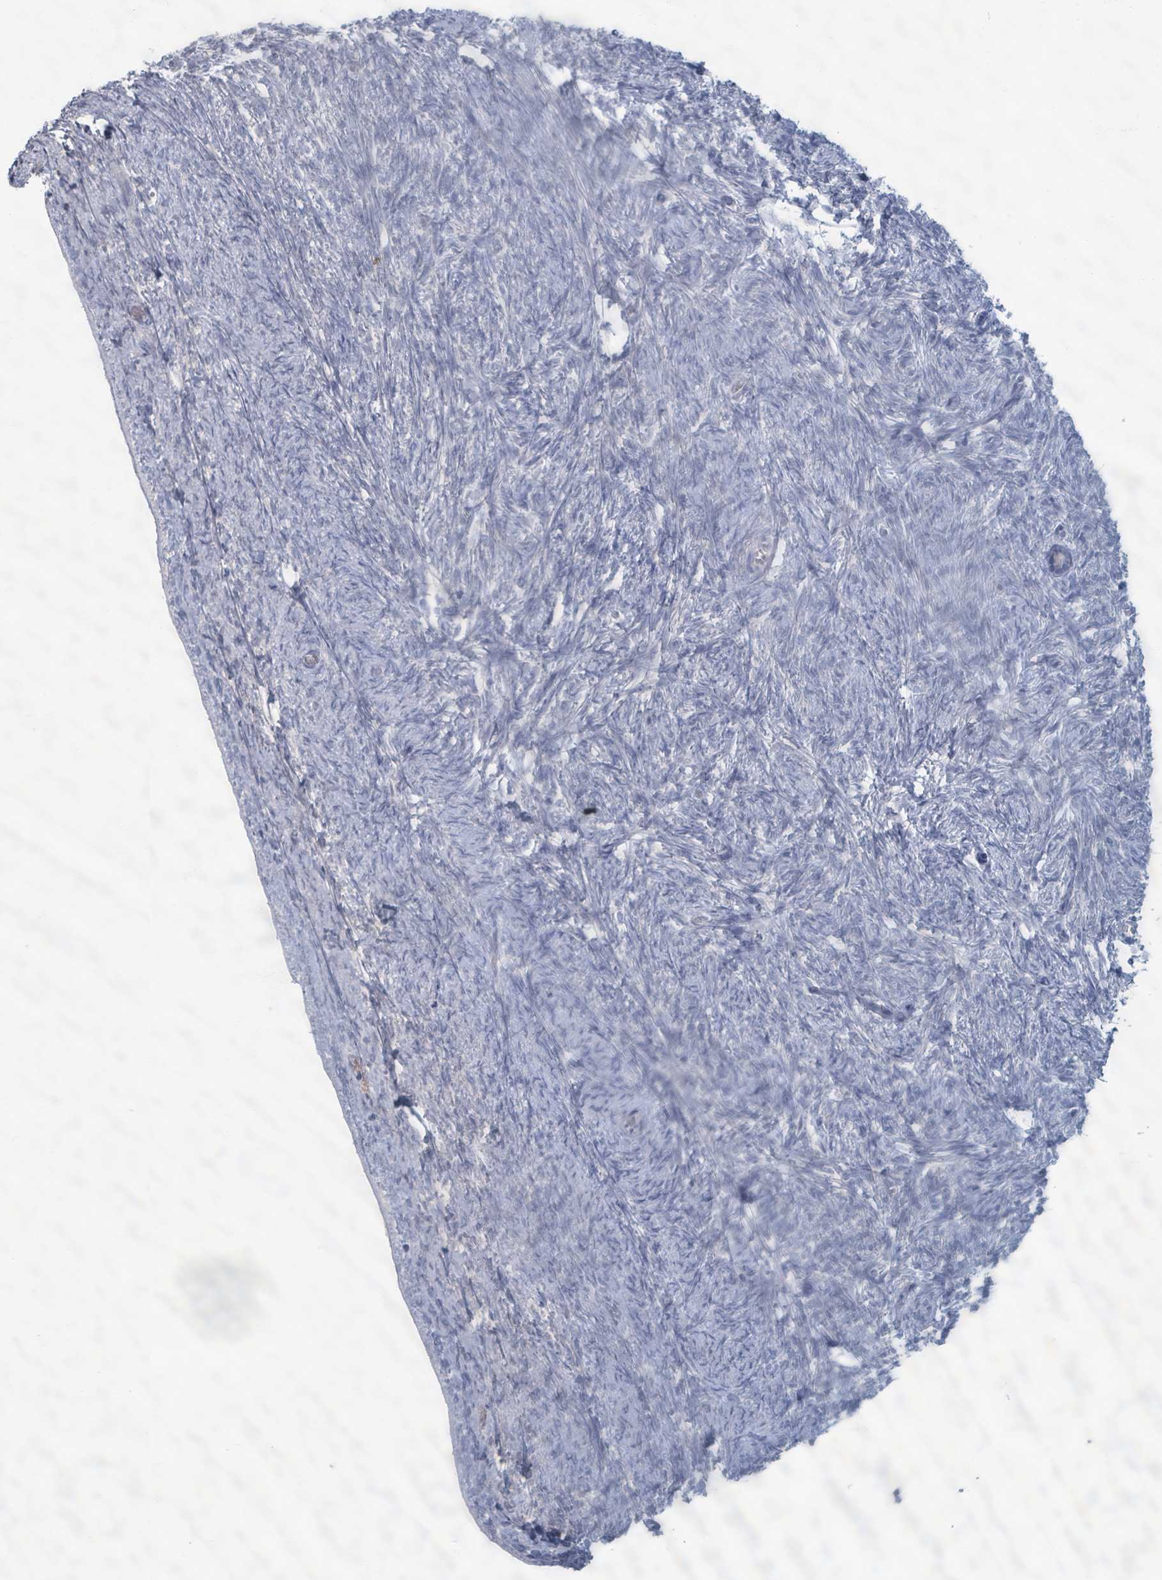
{"staining": {"intensity": "negative", "quantity": "none", "location": "none"}, "tissue": "ovary", "cell_type": "Ovarian stroma cells", "image_type": "normal", "snomed": [{"axis": "morphology", "description": "Normal tissue, NOS"}, {"axis": "topography", "description": "Ovary"}], "caption": "Immunohistochemistry image of normal ovary stained for a protein (brown), which displays no staining in ovarian stroma cells.", "gene": "WNT11", "patient": {"sex": "female", "age": 44}}